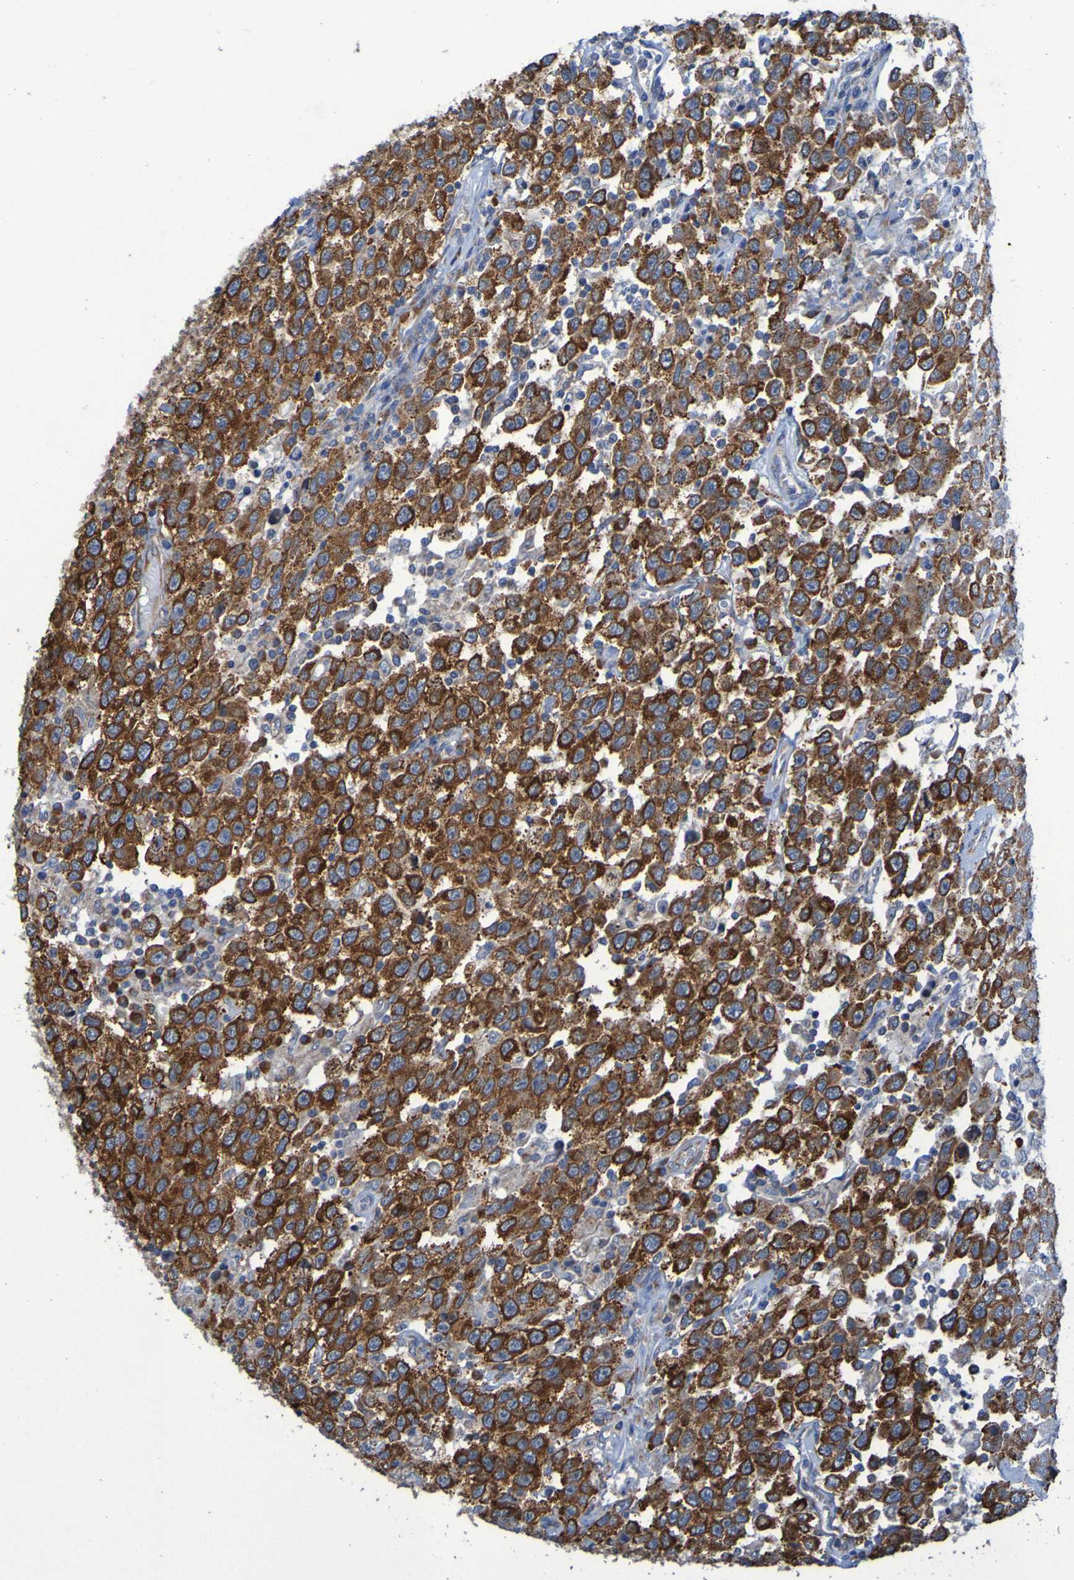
{"staining": {"intensity": "strong", "quantity": ">75%", "location": "cytoplasmic/membranous"}, "tissue": "testis cancer", "cell_type": "Tumor cells", "image_type": "cancer", "snomed": [{"axis": "morphology", "description": "Seminoma, NOS"}, {"axis": "topography", "description": "Testis"}], "caption": "This micrograph reveals immunohistochemistry staining of human testis cancer, with high strong cytoplasmic/membranous expression in about >75% of tumor cells.", "gene": "FKBP3", "patient": {"sex": "male", "age": 41}}